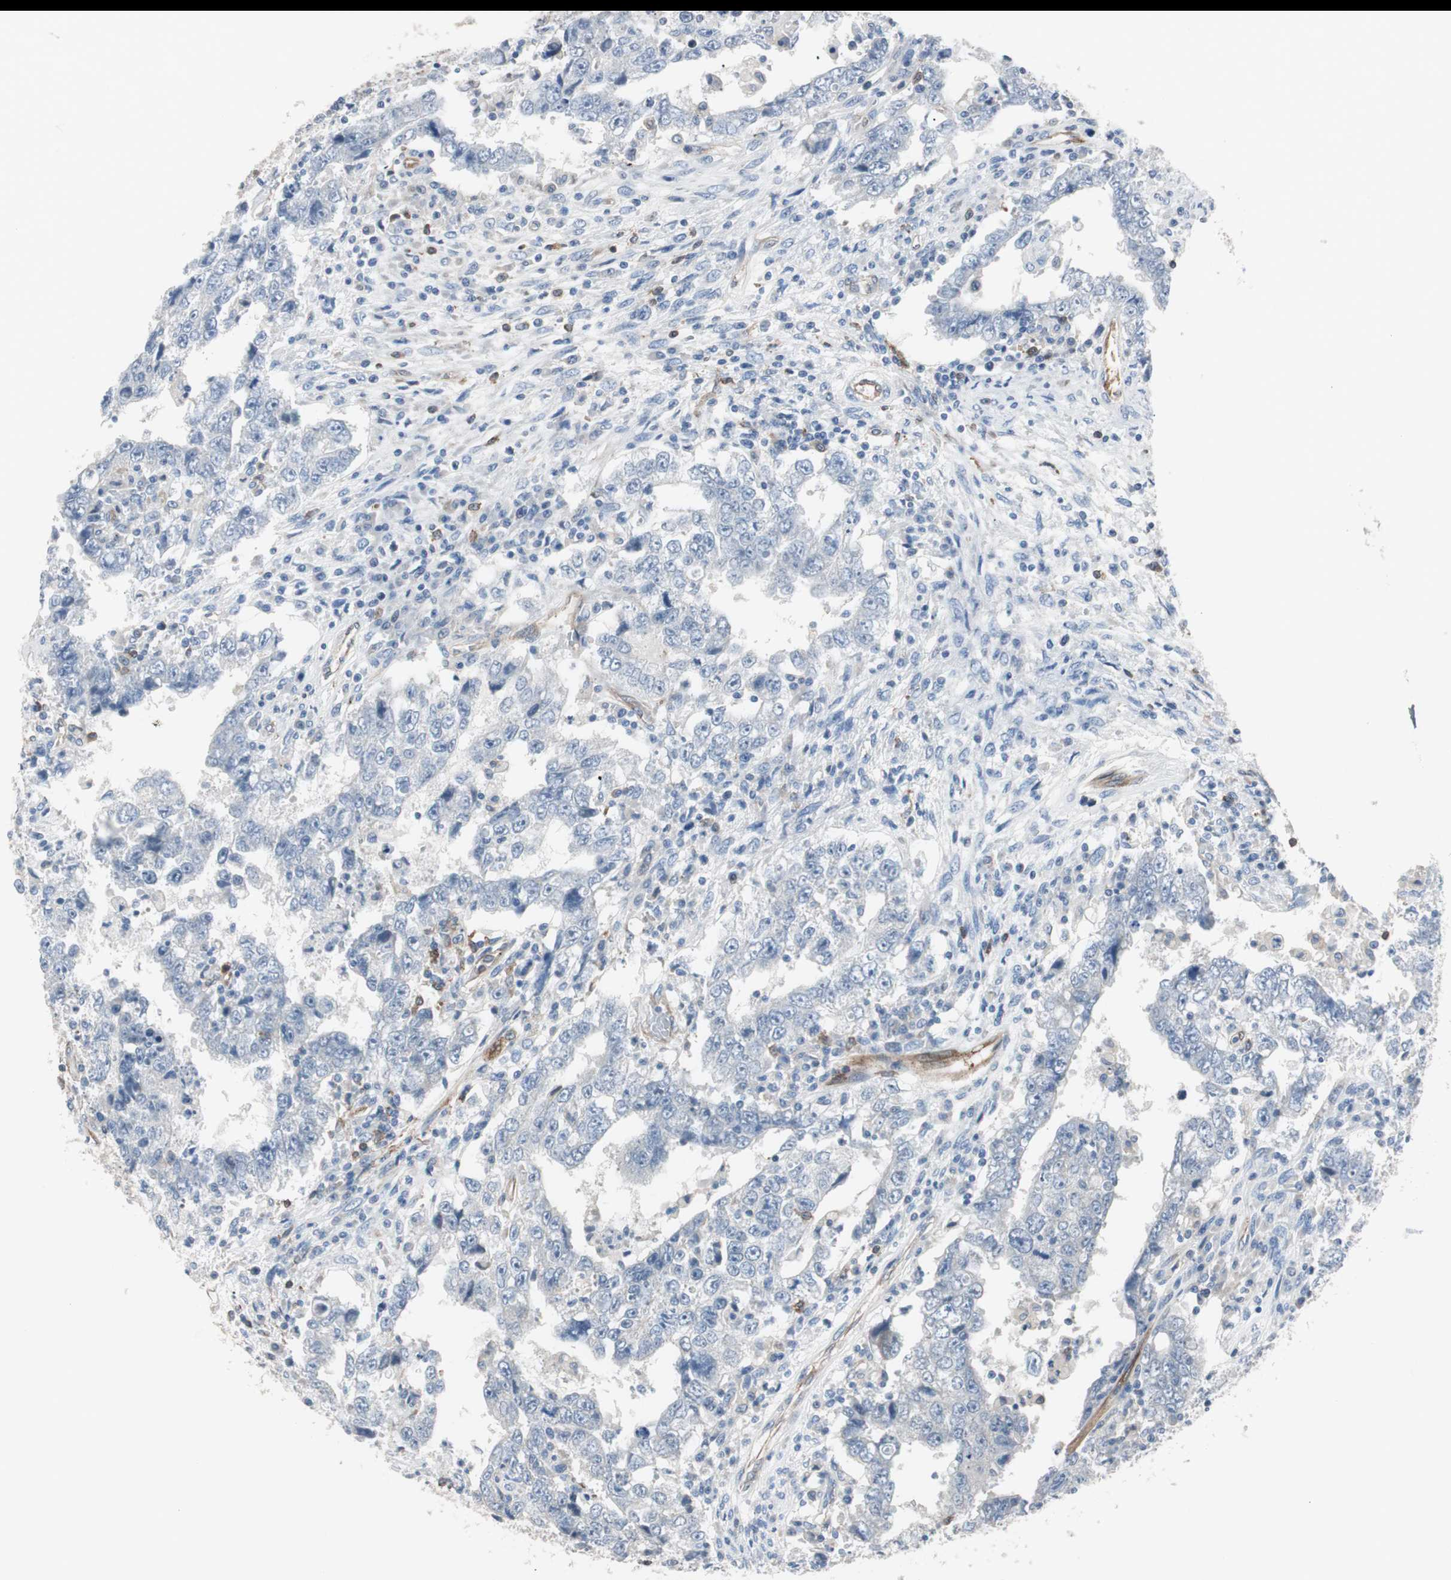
{"staining": {"intensity": "negative", "quantity": "none", "location": "none"}, "tissue": "testis cancer", "cell_type": "Tumor cells", "image_type": "cancer", "snomed": [{"axis": "morphology", "description": "Carcinoma, Embryonal, NOS"}, {"axis": "topography", "description": "Testis"}], "caption": "This is a micrograph of immunohistochemistry staining of embryonal carcinoma (testis), which shows no expression in tumor cells. (DAB (3,3'-diaminobenzidine) IHC, high magnification).", "gene": "SWAP70", "patient": {"sex": "male", "age": 26}}